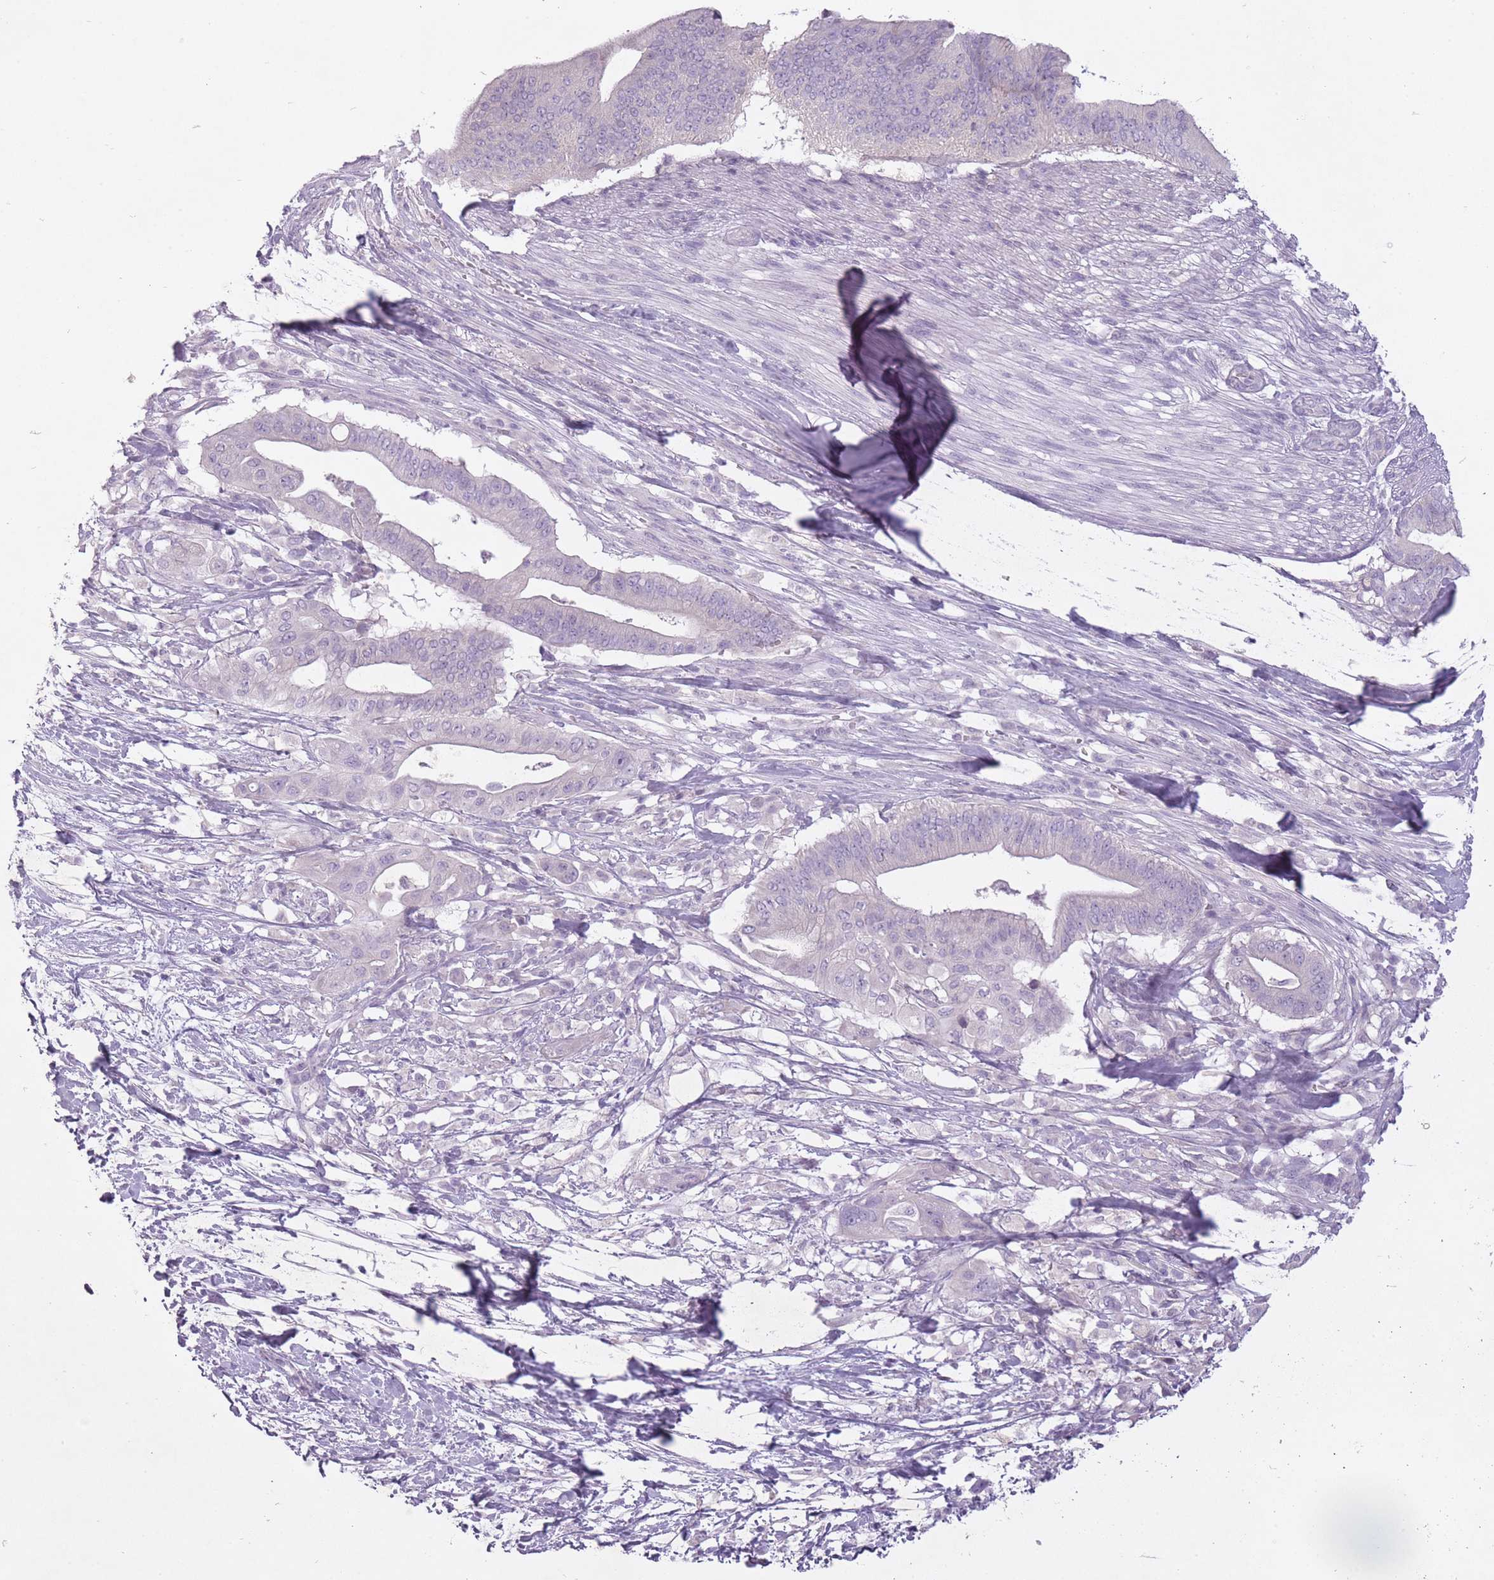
{"staining": {"intensity": "negative", "quantity": "none", "location": "none"}, "tissue": "pancreatic cancer", "cell_type": "Tumor cells", "image_type": "cancer", "snomed": [{"axis": "morphology", "description": "Adenocarcinoma, NOS"}, {"axis": "topography", "description": "Pancreas"}], "caption": "Histopathology image shows no protein expression in tumor cells of pancreatic adenocarcinoma tissue.", "gene": "FAM43B", "patient": {"sex": "male", "age": 68}}